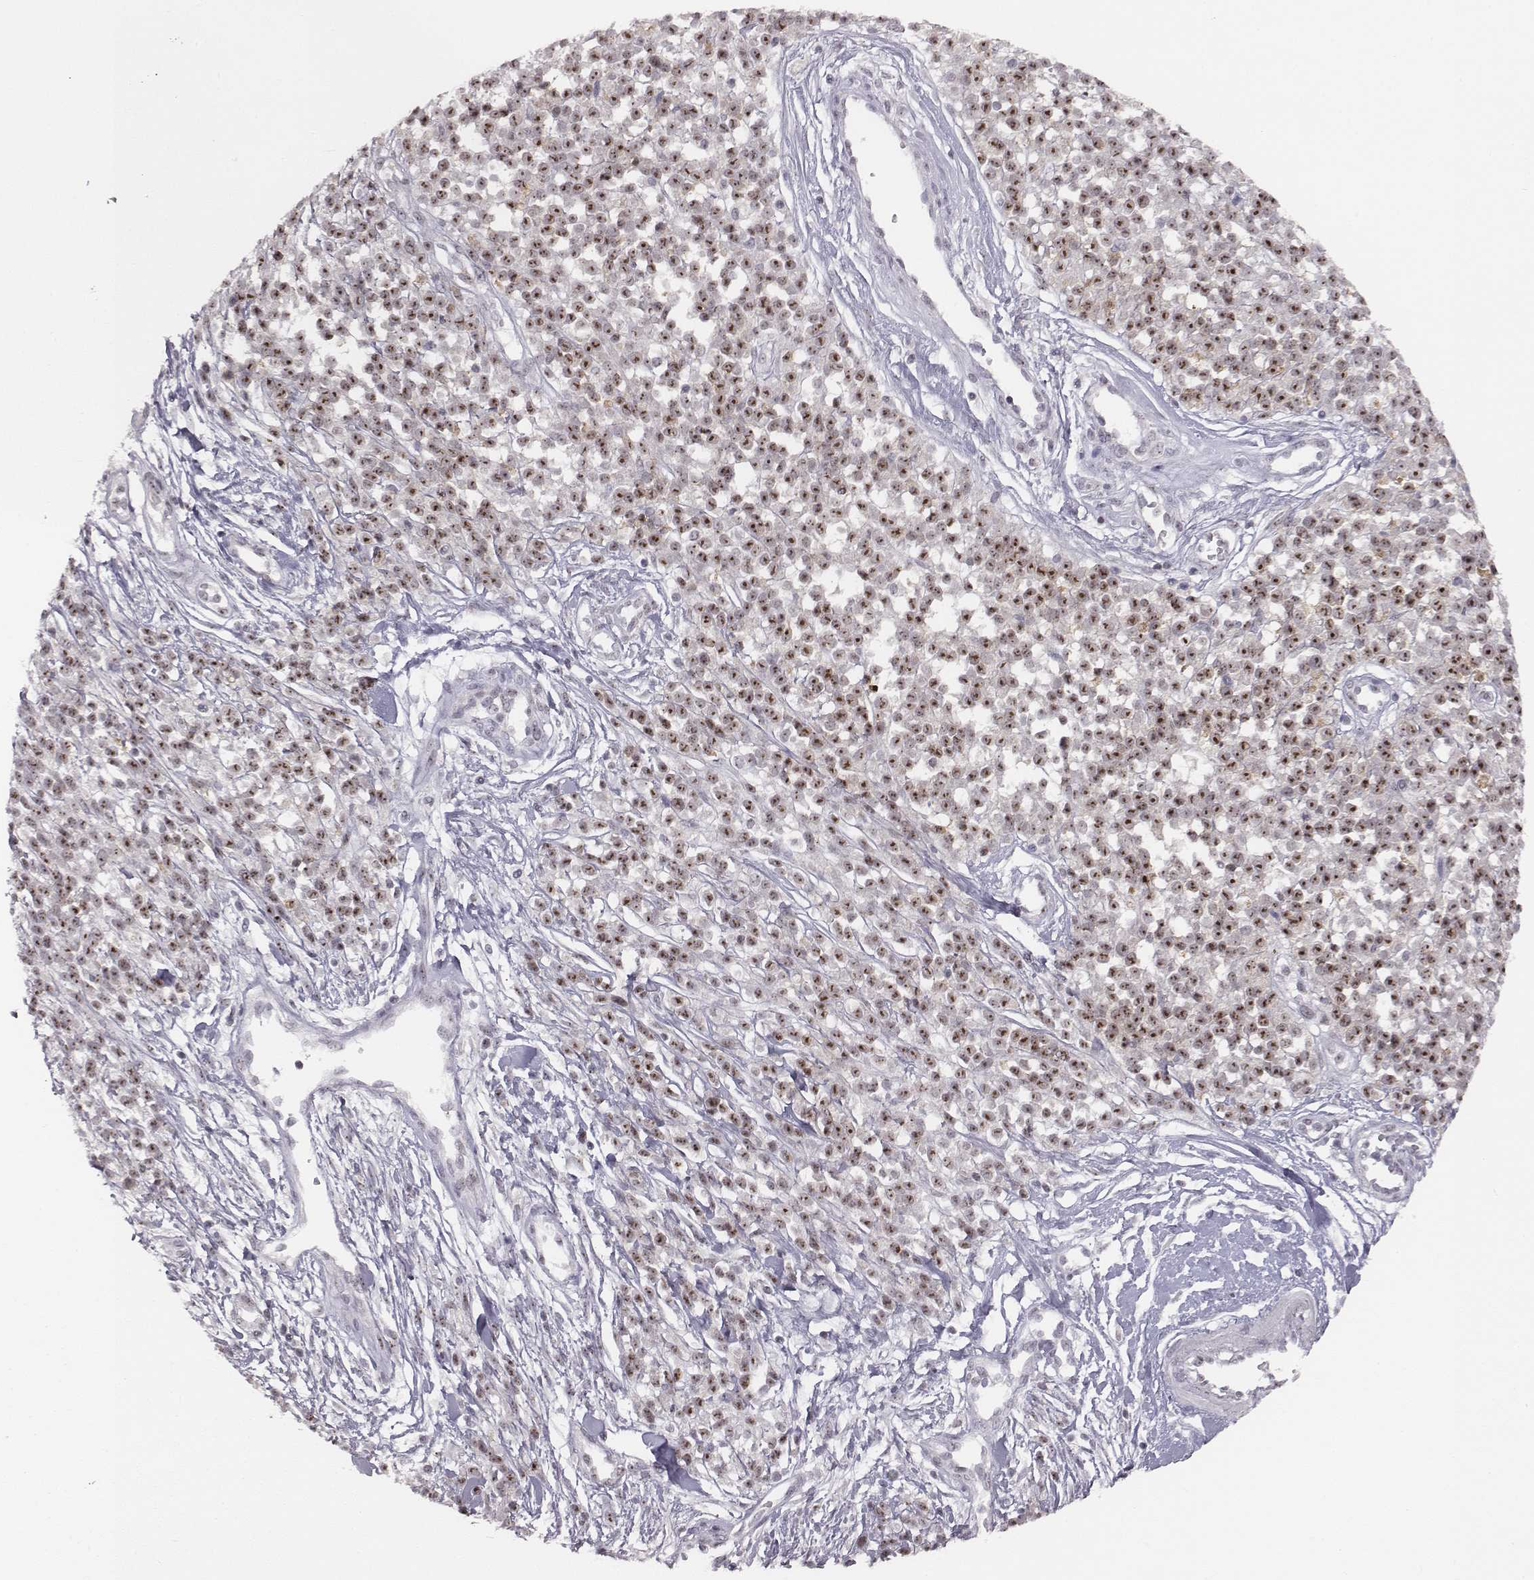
{"staining": {"intensity": "strong", "quantity": ">75%", "location": "nuclear"}, "tissue": "melanoma", "cell_type": "Tumor cells", "image_type": "cancer", "snomed": [{"axis": "morphology", "description": "Malignant melanoma, NOS"}, {"axis": "topography", "description": "Skin"}, {"axis": "topography", "description": "Skin of trunk"}], "caption": "The photomicrograph demonstrates staining of malignant melanoma, revealing strong nuclear protein staining (brown color) within tumor cells. The protein is shown in brown color, while the nuclei are stained blue.", "gene": "NIFK", "patient": {"sex": "male", "age": 74}}